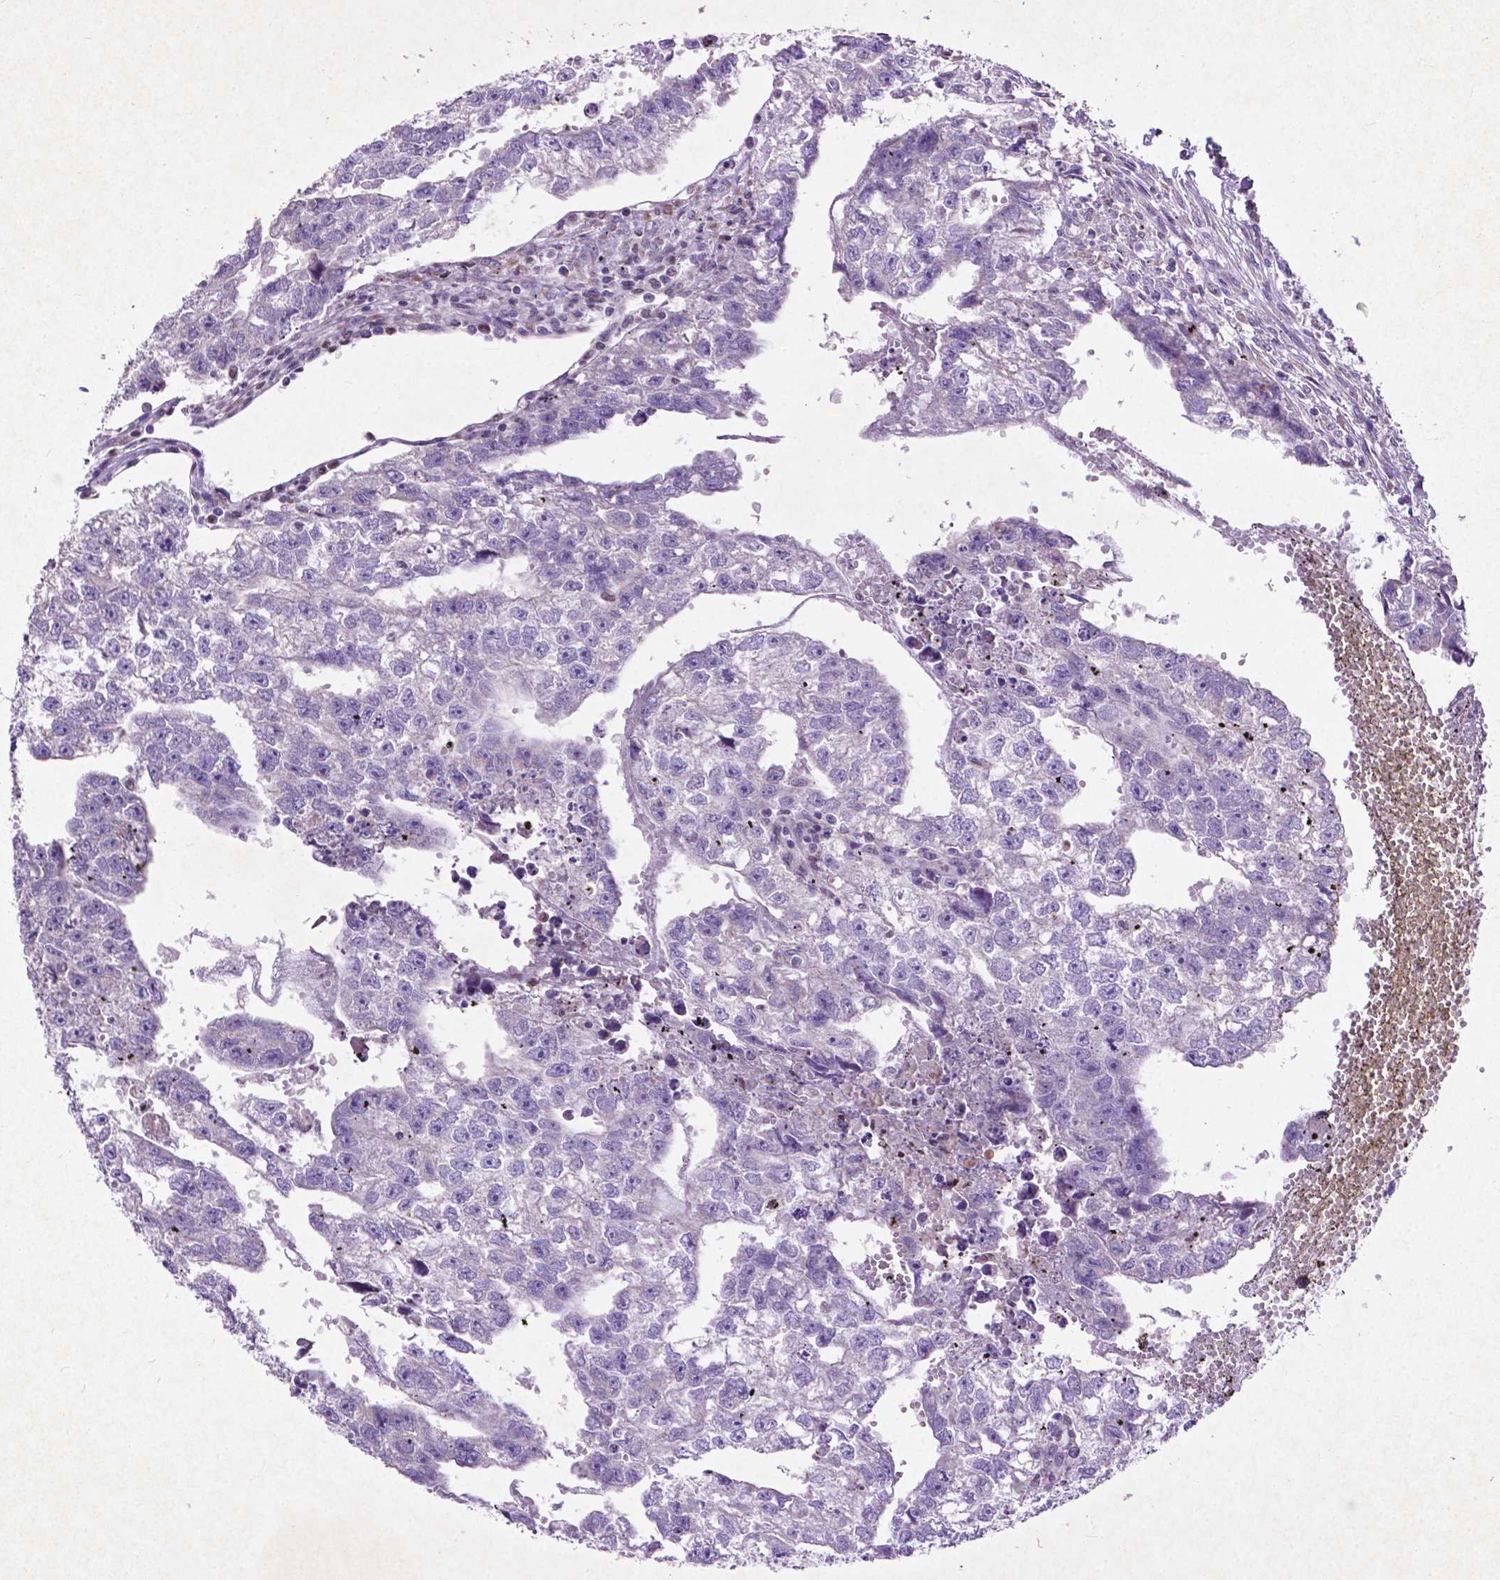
{"staining": {"intensity": "negative", "quantity": "none", "location": "none"}, "tissue": "testis cancer", "cell_type": "Tumor cells", "image_type": "cancer", "snomed": [{"axis": "morphology", "description": "Carcinoma, Embryonal, NOS"}, {"axis": "morphology", "description": "Teratoma, malignant, NOS"}, {"axis": "topography", "description": "Testis"}], "caption": "Immunohistochemistry histopathology image of testis malignant teratoma stained for a protein (brown), which displays no staining in tumor cells.", "gene": "THEGL", "patient": {"sex": "male", "age": 44}}